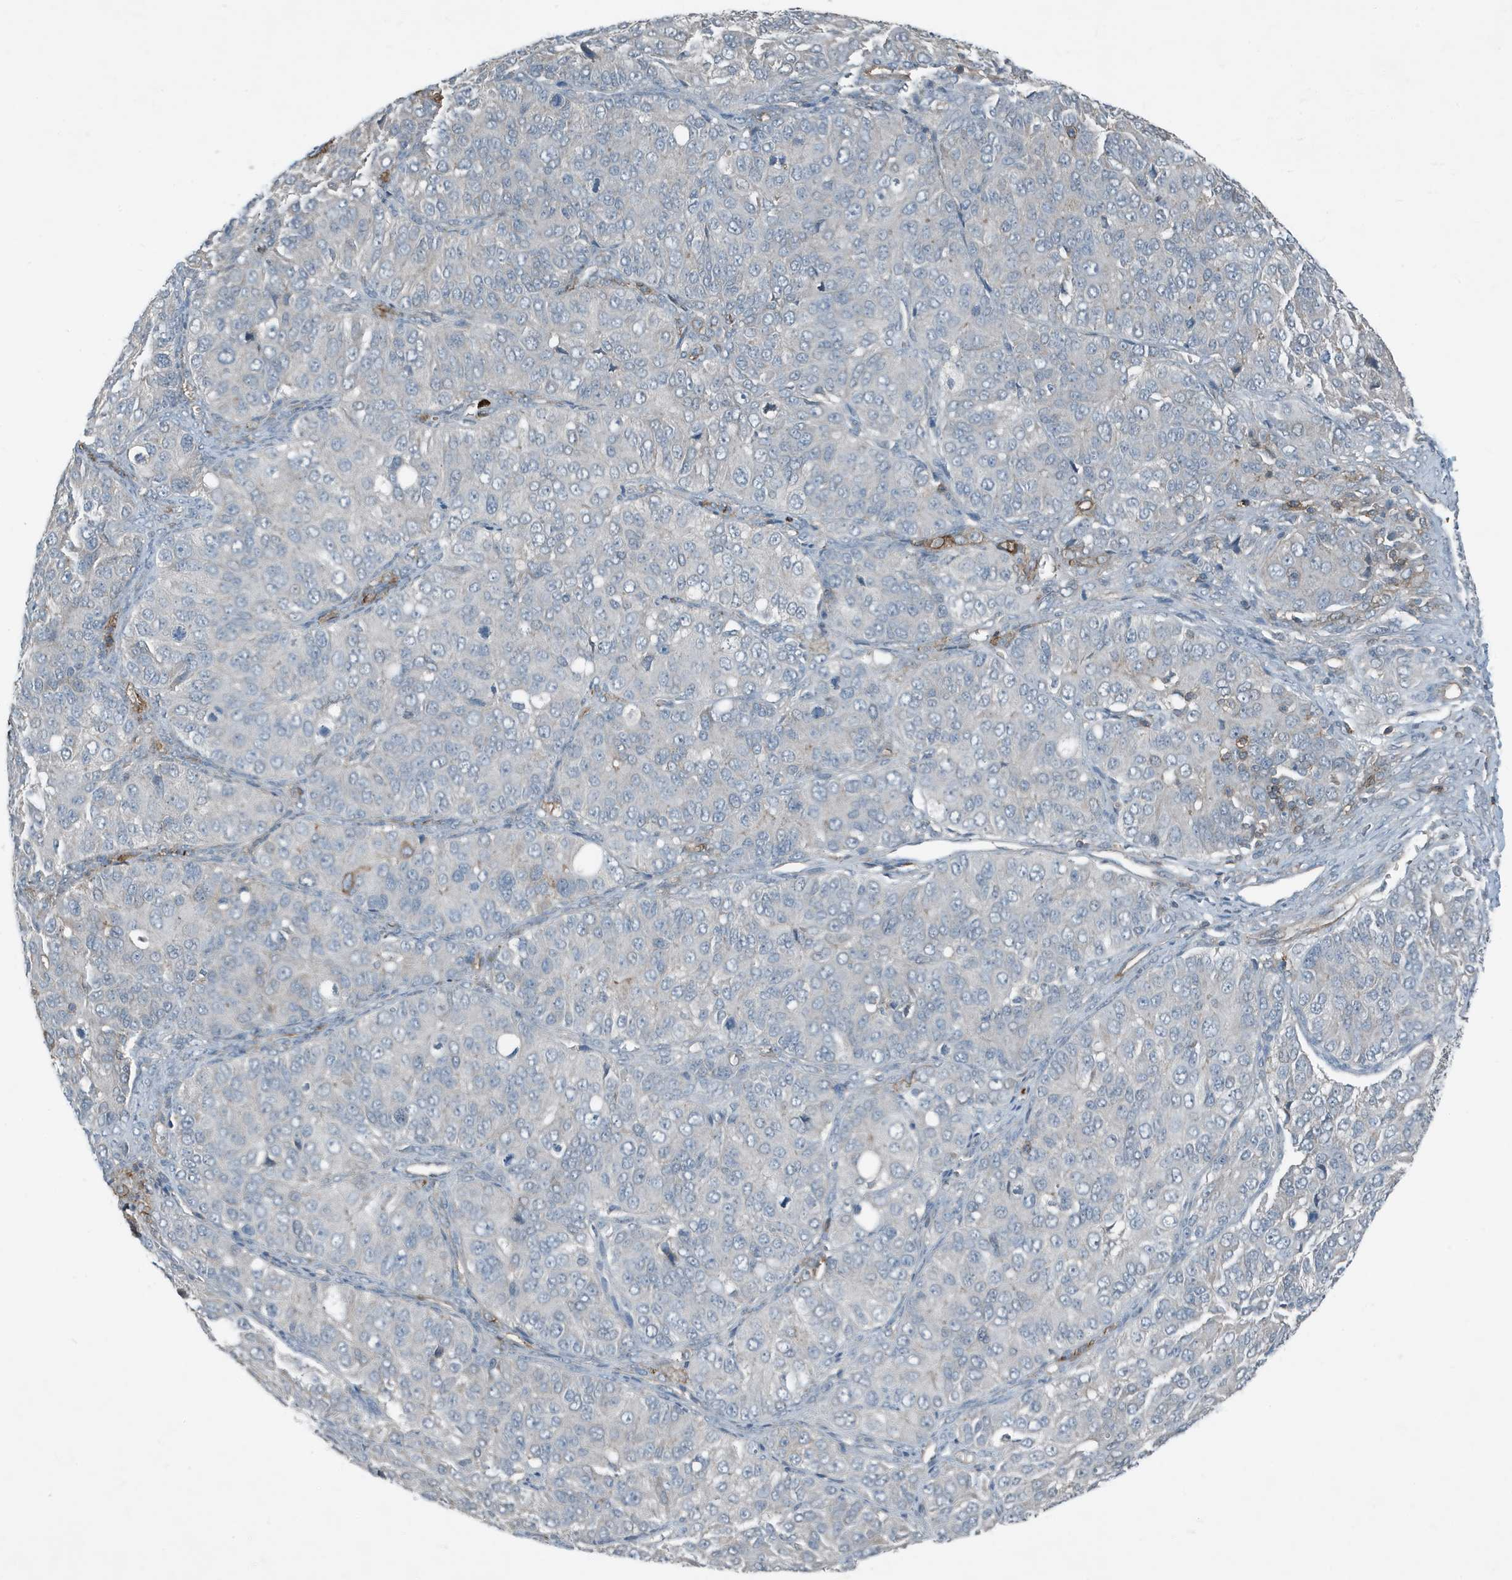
{"staining": {"intensity": "negative", "quantity": "none", "location": "none"}, "tissue": "ovarian cancer", "cell_type": "Tumor cells", "image_type": "cancer", "snomed": [{"axis": "morphology", "description": "Carcinoma, endometroid"}, {"axis": "topography", "description": "Ovary"}], "caption": "Immunohistochemistry (IHC) histopathology image of neoplastic tissue: human ovarian cancer (endometroid carcinoma) stained with DAB displays no significant protein staining in tumor cells. (IHC, brightfield microscopy, high magnification).", "gene": "DAPP1", "patient": {"sex": "female", "age": 51}}